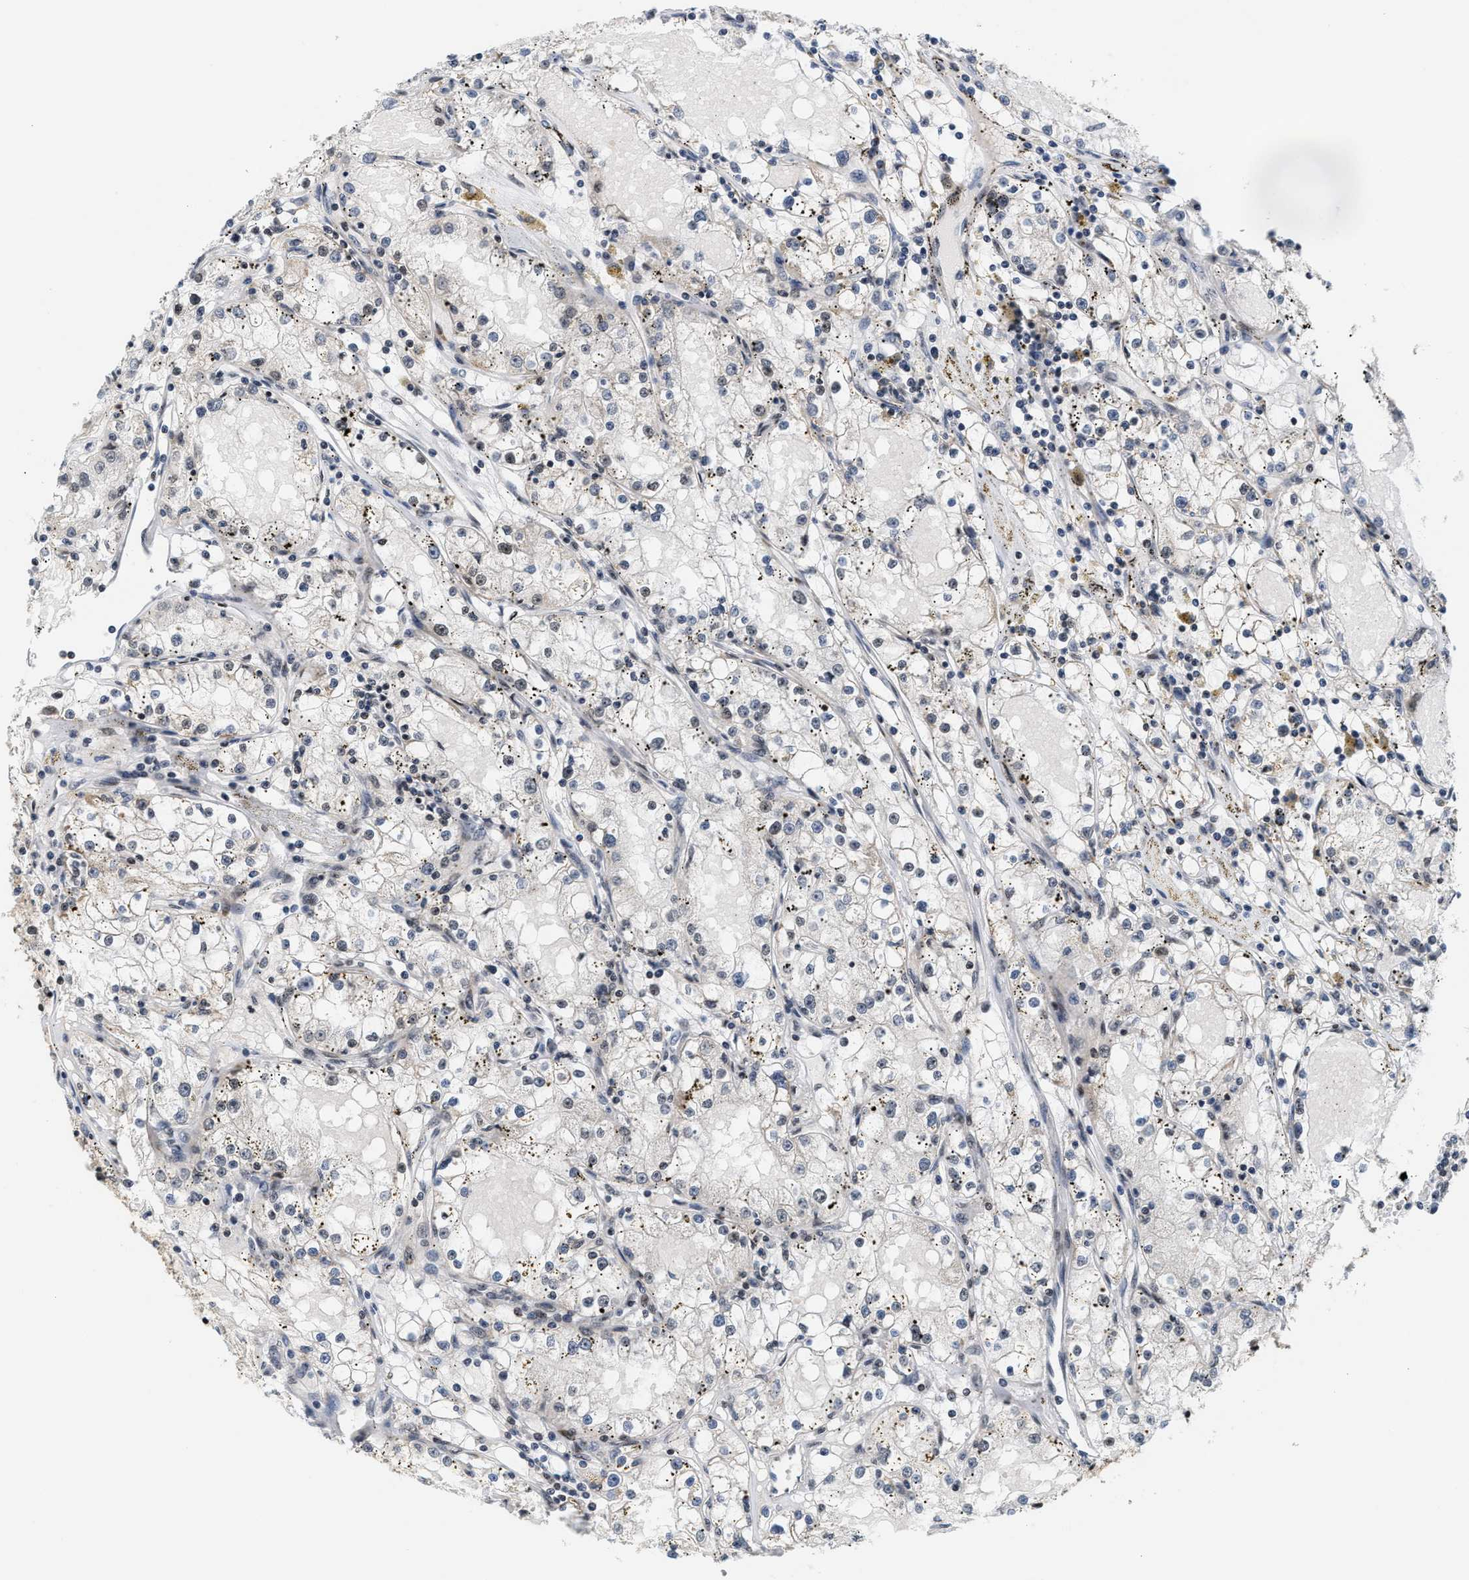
{"staining": {"intensity": "negative", "quantity": "none", "location": "none"}, "tissue": "renal cancer", "cell_type": "Tumor cells", "image_type": "cancer", "snomed": [{"axis": "morphology", "description": "Adenocarcinoma, NOS"}, {"axis": "topography", "description": "Kidney"}], "caption": "This image is of renal cancer stained with immunohistochemistry (IHC) to label a protein in brown with the nuclei are counter-stained blue. There is no positivity in tumor cells.", "gene": "ANKRD6", "patient": {"sex": "male", "age": 56}}